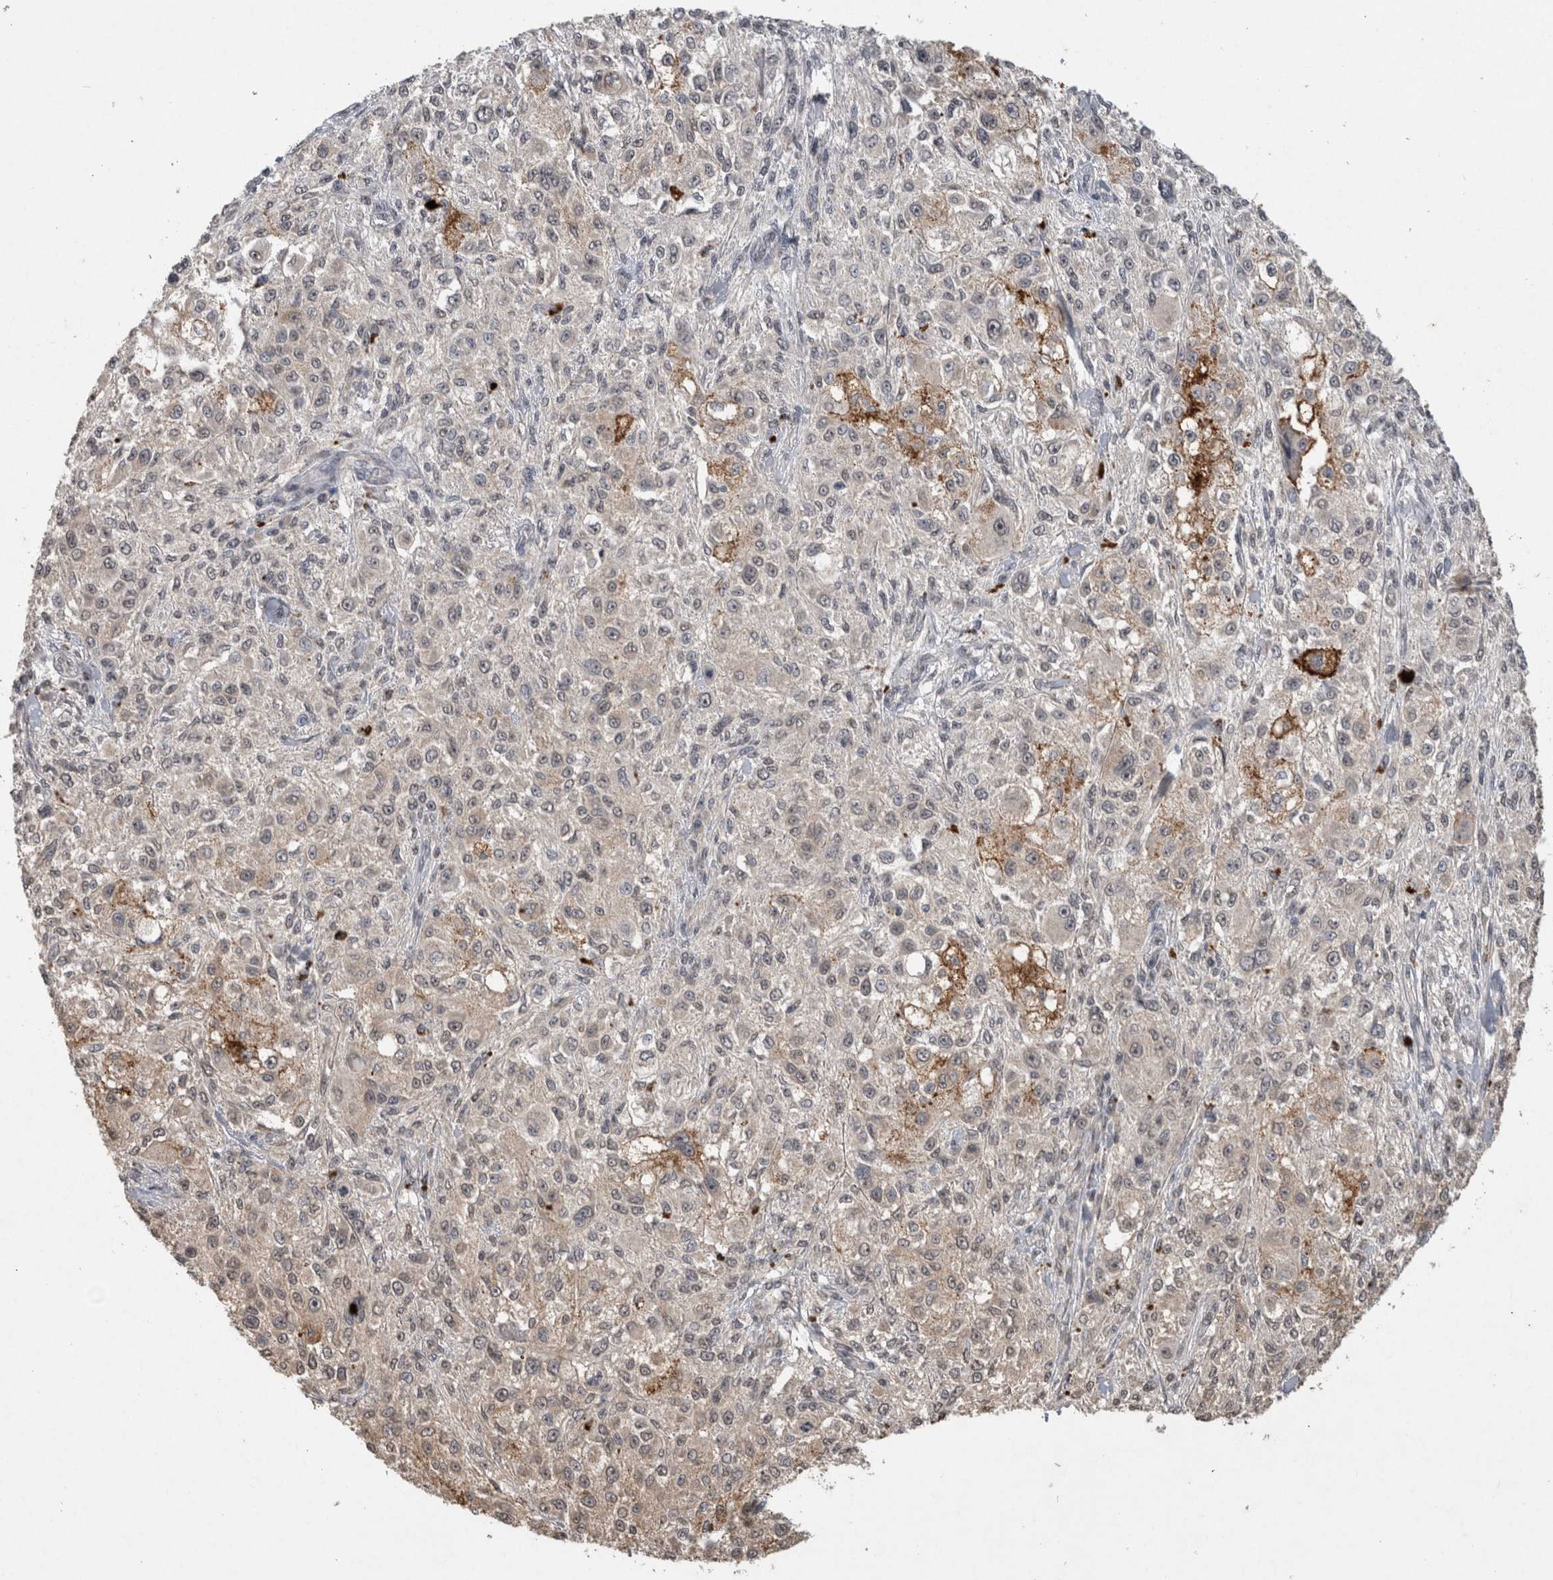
{"staining": {"intensity": "weak", "quantity": "<25%", "location": "cytoplasmic/membranous"}, "tissue": "melanoma", "cell_type": "Tumor cells", "image_type": "cancer", "snomed": [{"axis": "morphology", "description": "Necrosis, NOS"}, {"axis": "morphology", "description": "Malignant melanoma, NOS"}, {"axis": "topography", "description": "Skin"}], "caption": "Image shows no significant protein positivity in tumor cells of melanoma.", "gene": "RHPN1", "patient": {"sex": "female", "age": 87}}